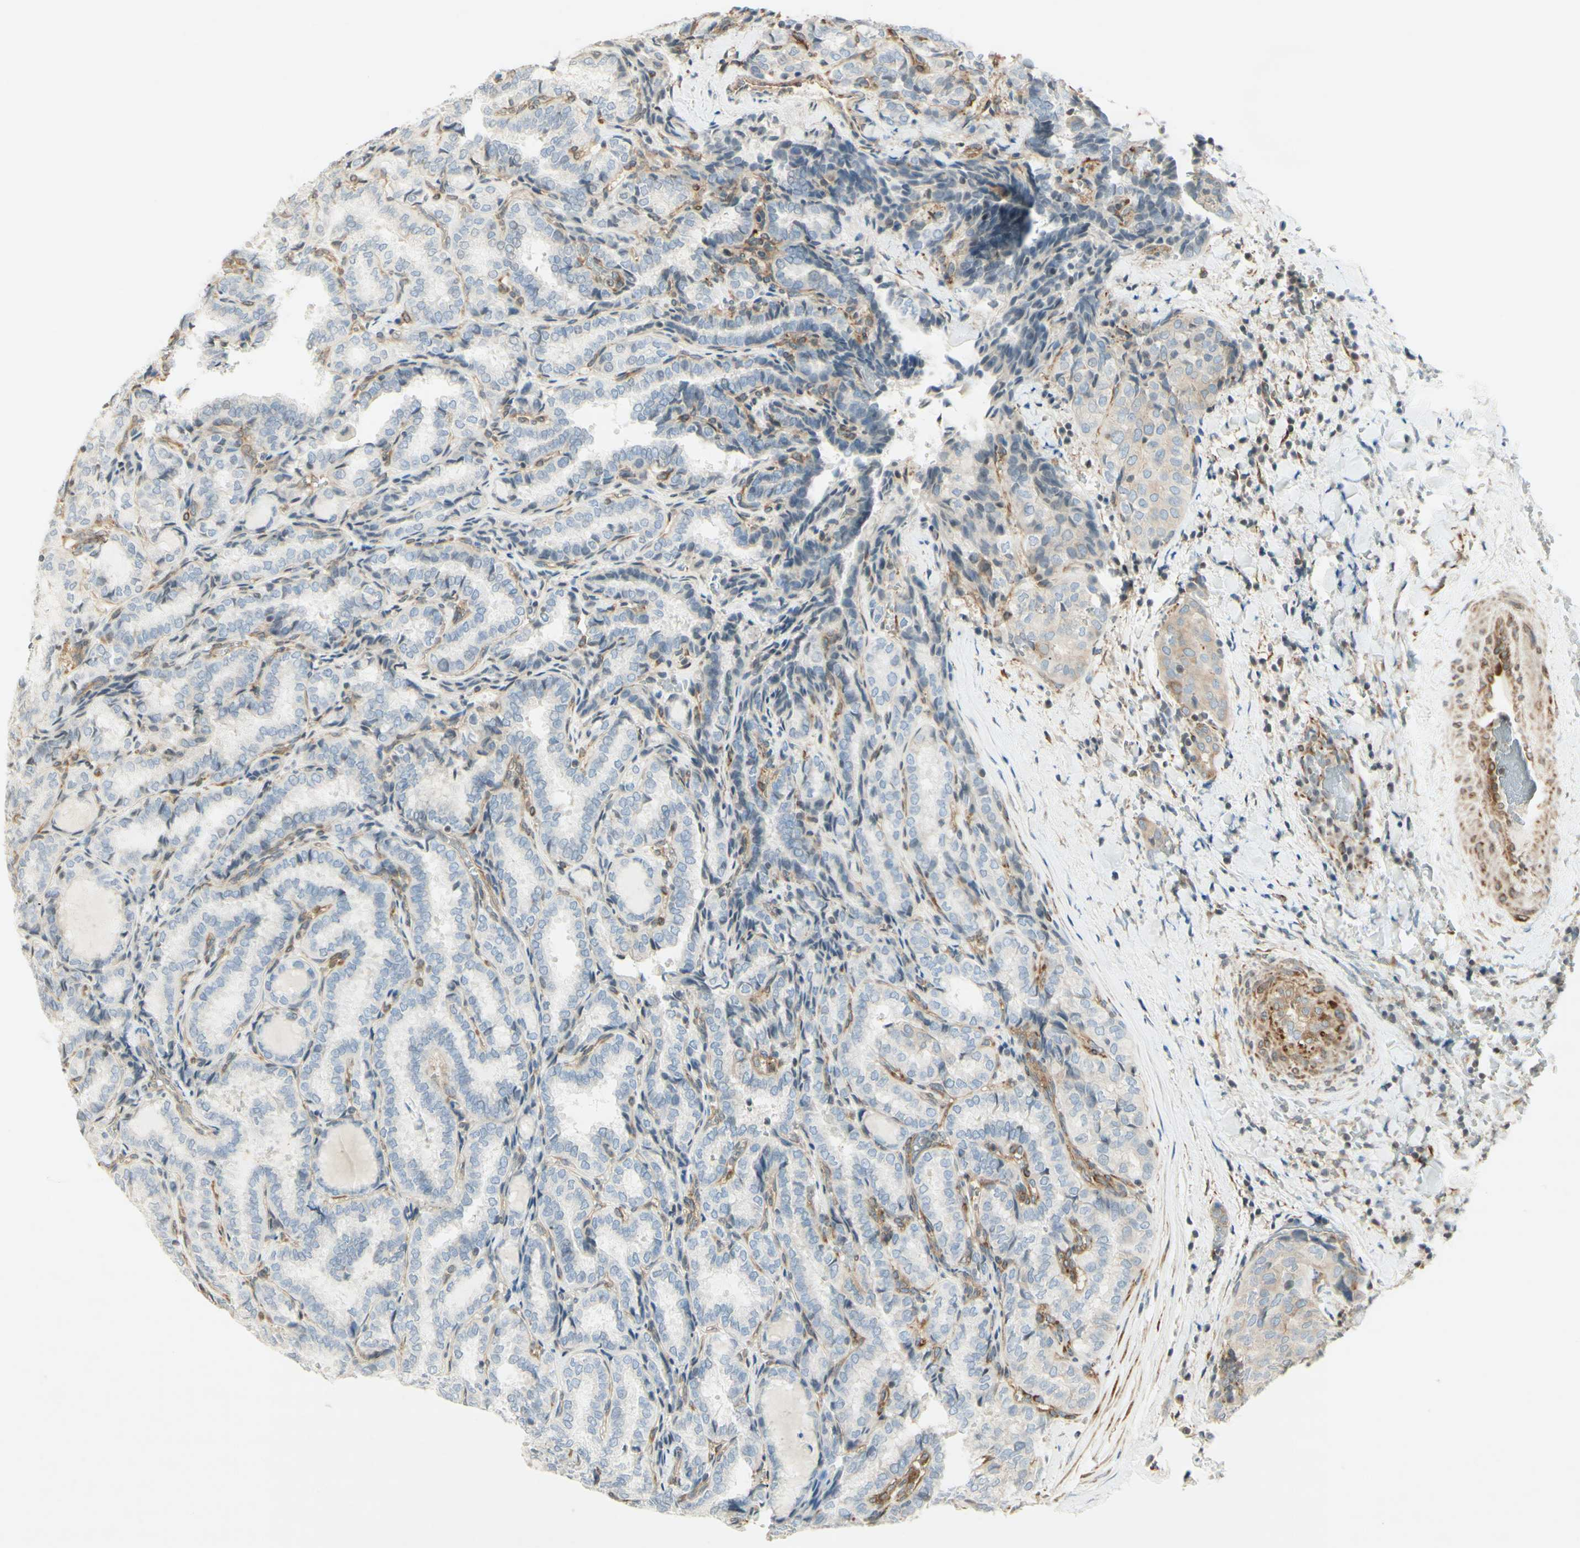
{"staining": {"intensity": "negative", "quantity": "none", "location": "none"}, "tissue": "thyroid cancer", "cell_type": "Tumor cells", "image_type": "cancer", "snomed": [{"axis": "morphology", "description": "Normal tissue, NOS"}, {"axis": "morphology", "description": "Papillary adenocarcinoma, NOS"}, {"axis": "topography", "description": "Thyroid gland"}], "caption": "An IHC image of thyroid papillary adenocarcinoma is shown. There is no staining in tumor cells of thyroid papillary adenocarcinoma.", "gene": "MAP1B", "patient": {"sex": "female", "age": 30}}